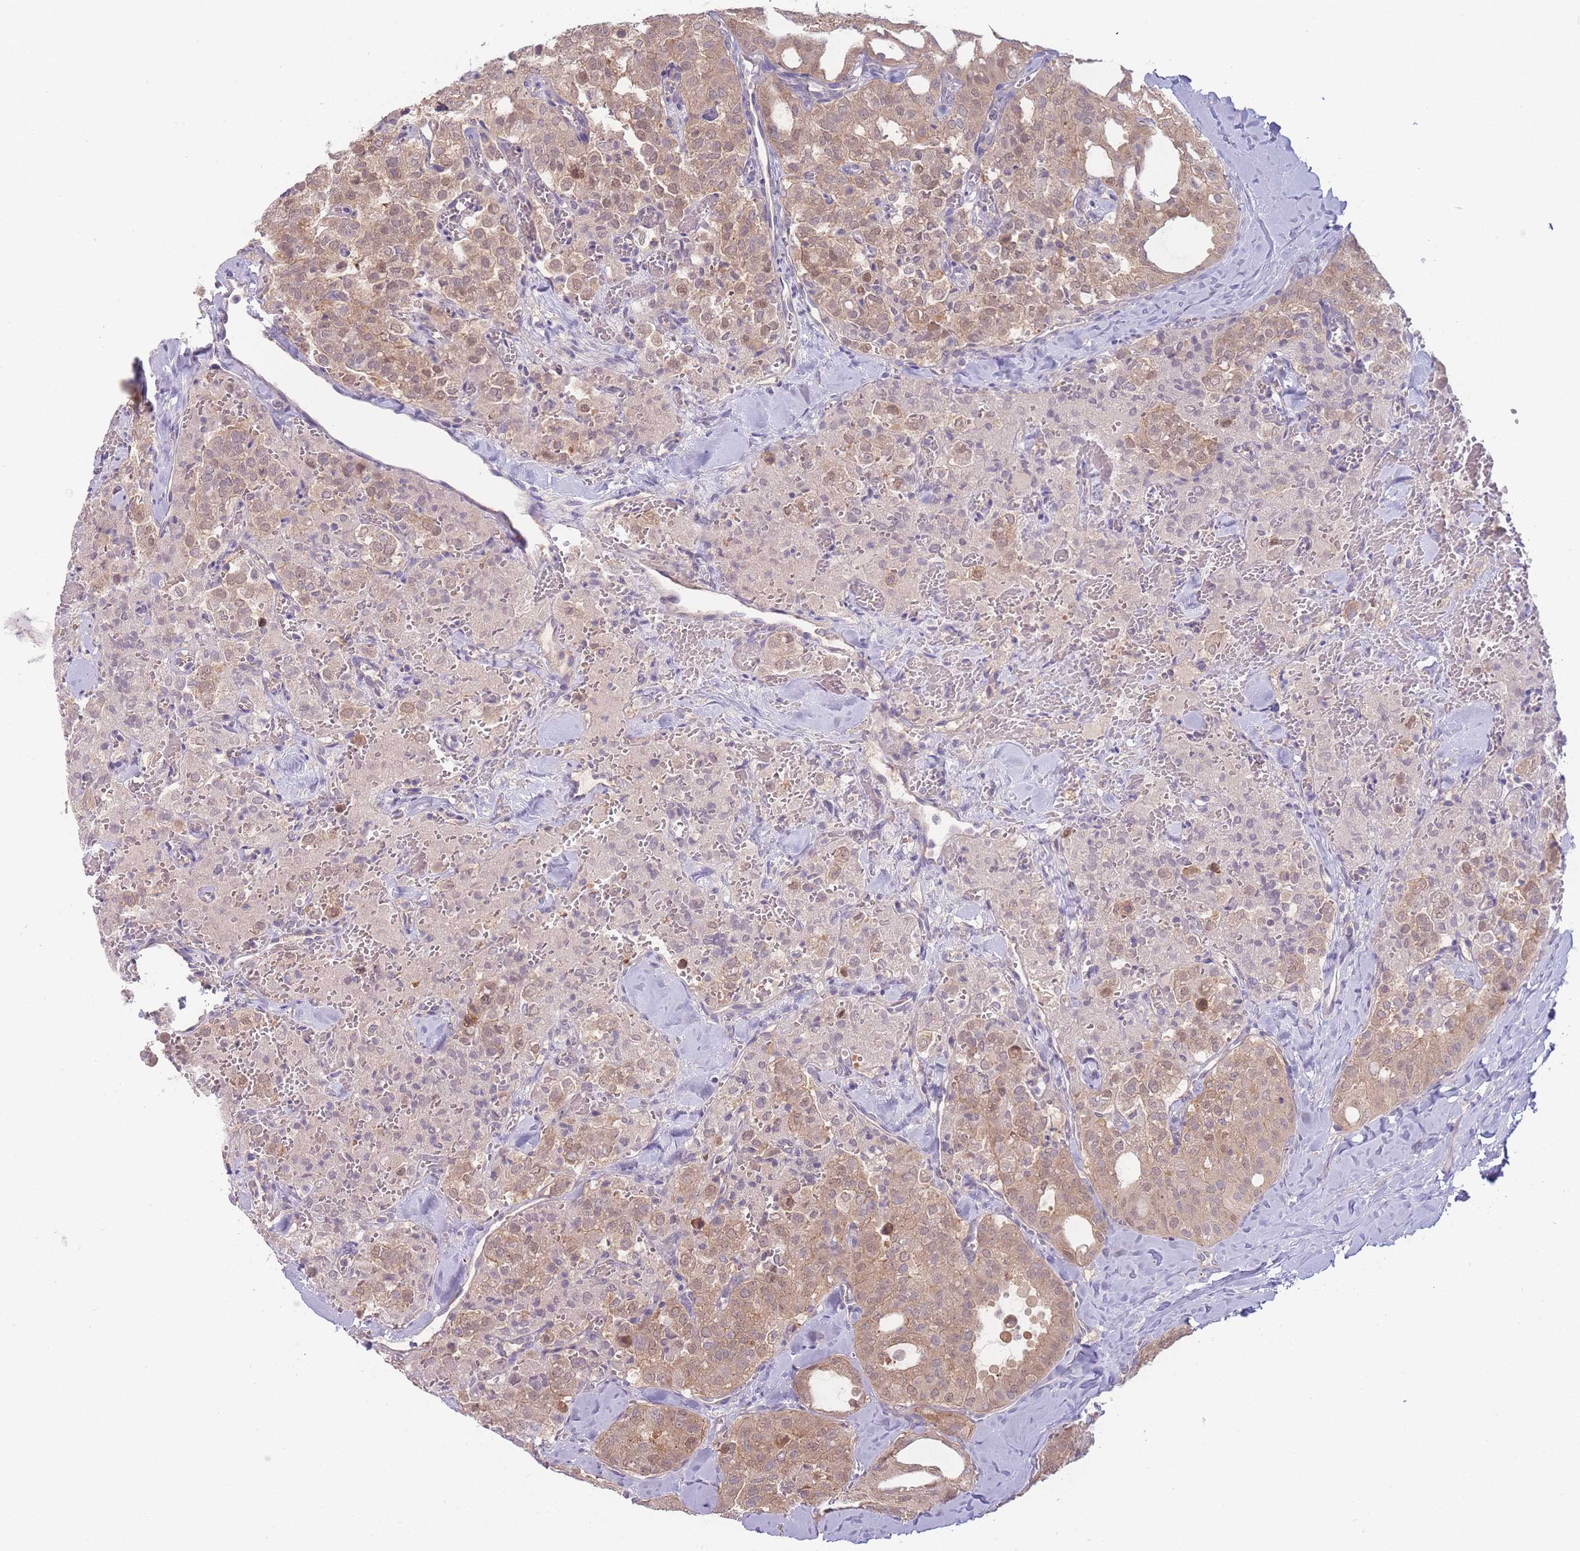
{"staining": {"intensity": "moderate", "quantity": ">75%", "location": "cytoplasmic/membranous"}, "tissue": "thyroid cancer", "cell_type": "Tumor cells", "image_type": "cancer", "snomed": [{"axis": "morphology", "description": "Follicular adenoma carcinoma, NOS"}, {"axis": "topography", "description": "Thyroid gland"}], "caption": "Protein analysis of follicular adenoma carcinoma (thyroid) tissue displays moderate cytoplasmic/membranous expression in approximately >75% of tumor cells. Nuclei are stained in blue.", "gene": "SPHKAP", "patient": {"sex": "male", "age": 75}}